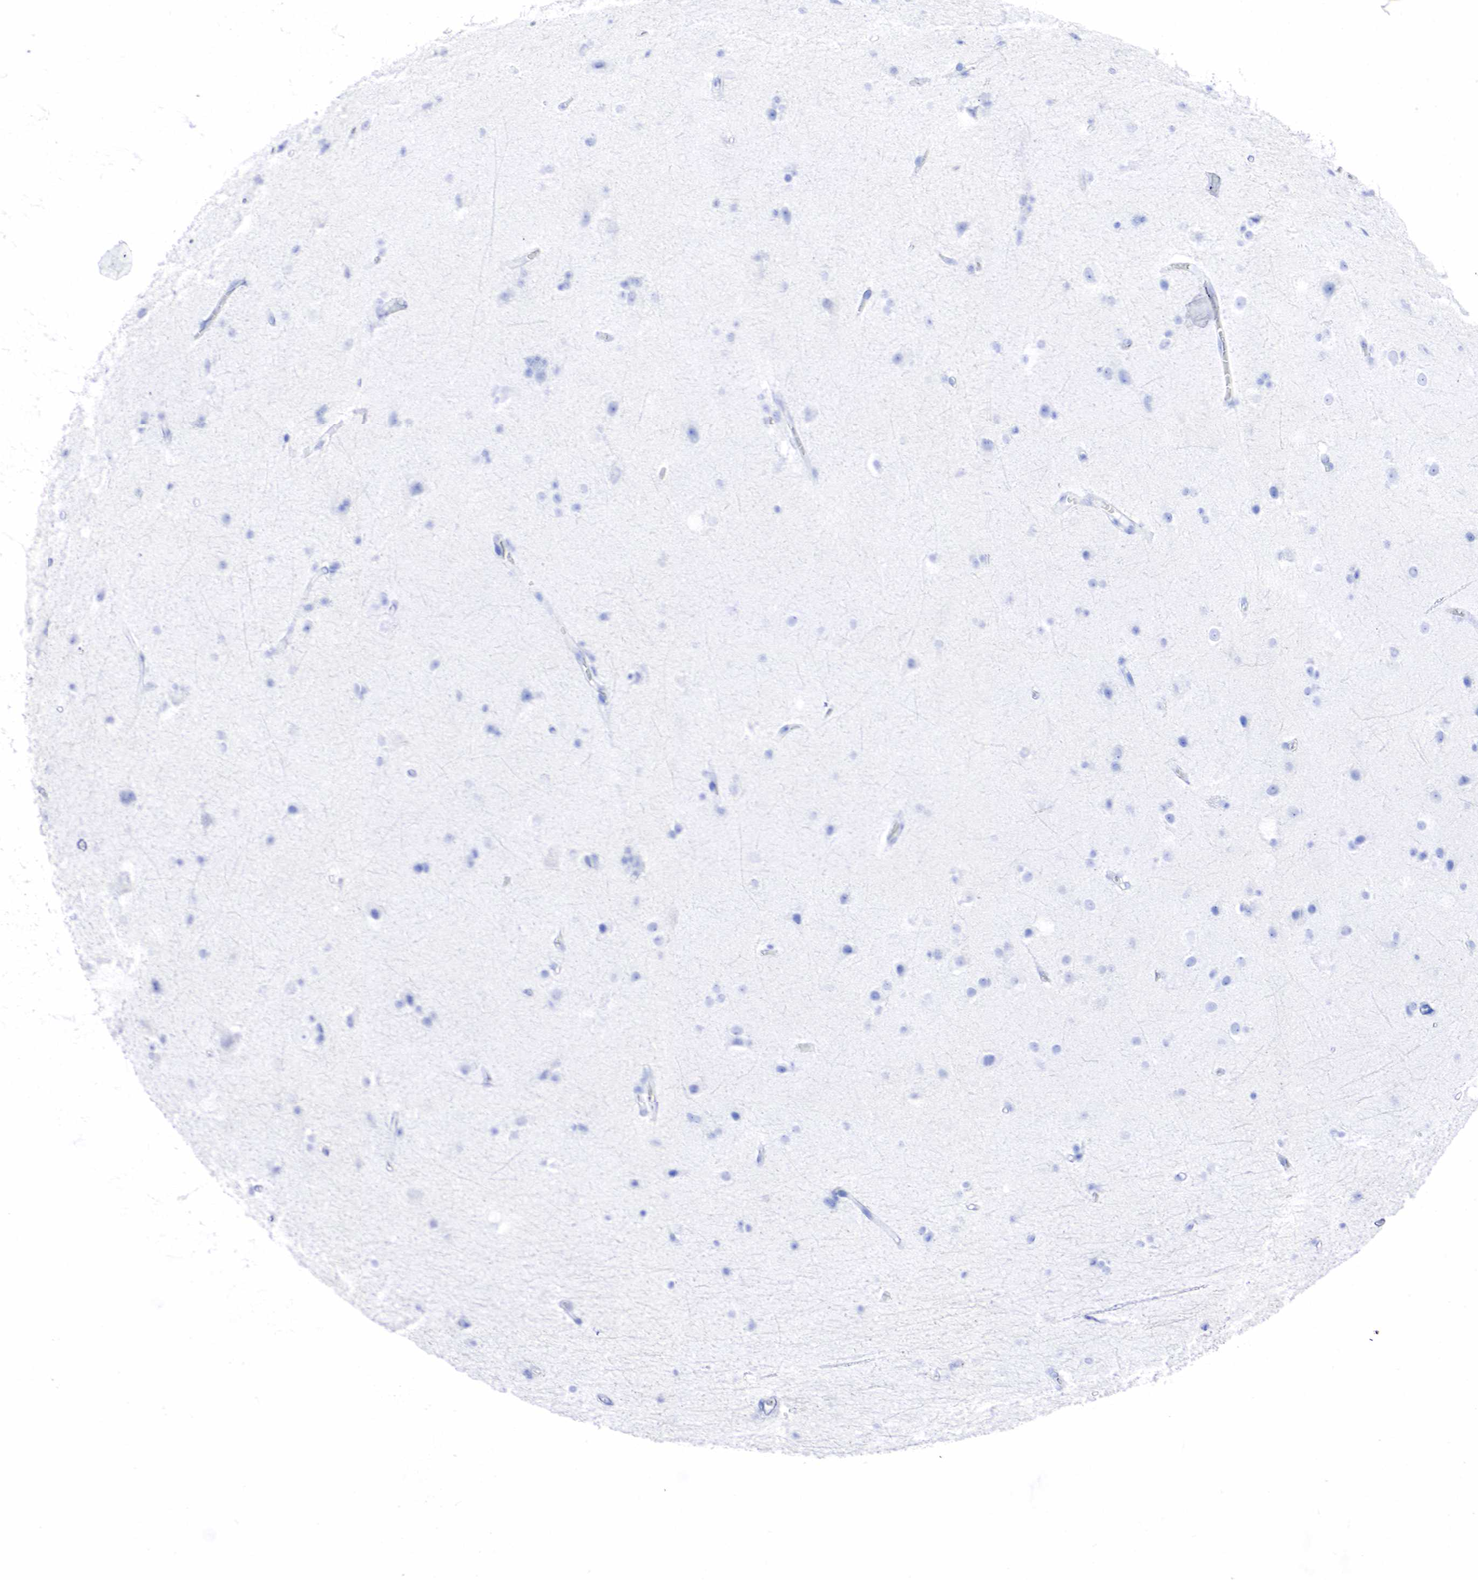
{"staining": {"intensity": "negative", "quantity": "none", "location": "none"}, "tissue": "cerebral cortex", "cell_type": "Endothelial cells", "image_type": "normal", "snomed": [{"axis": "morphology", "description": "Normal tissue, NOS"}, {"axis": "topography", "description": "Cerebral cortex"}, {"axis": "topography", "description": "Hippocampus"}], "caption": "Endothelial cells are negative for brown protein staining in unremarkable cerebral cortex. Nuclei are stained in blue.", "gene": "PTH", "patient": {"sex": "female", "age": 19}}